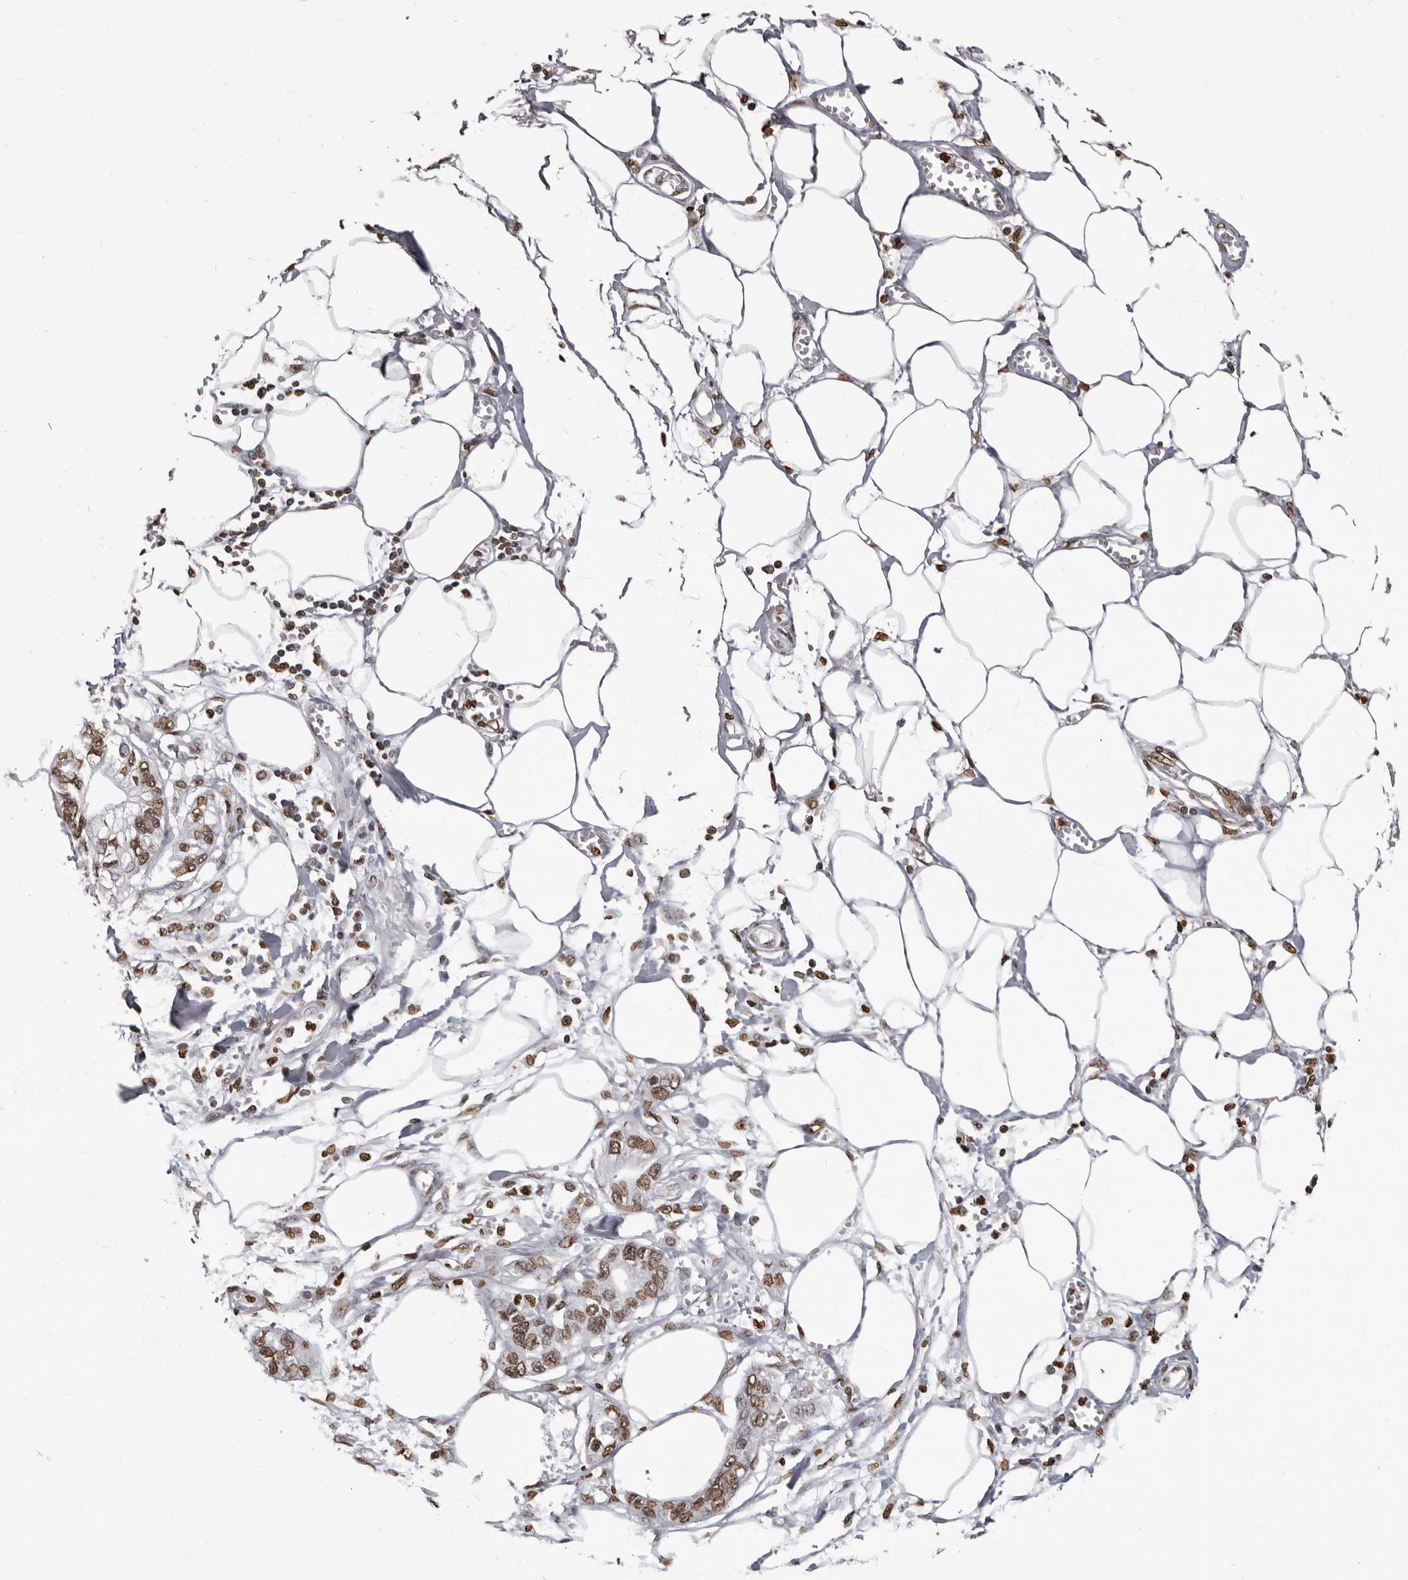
{"staining": {"intensity": "moderate", "quantity": ">75%", "location": "nuclear"}, "tissue": "pancreatic cancer", "cell_type": "Tumor cells", "image_type": "cancer", "snomed": [{"axis": "morphology", "description": "Adenocarcinoma, NOS"}, {"axis": "topography", "description": "Pancreas"}], "caption": "Protein positivity by immunohistochemistry reveals moderate nuclear staining in about >75% of tumor cells in pancreatic cancer (adenocarcinoma).", "gene": "AHR", "patient": {"sex": "male", "age": 56}}